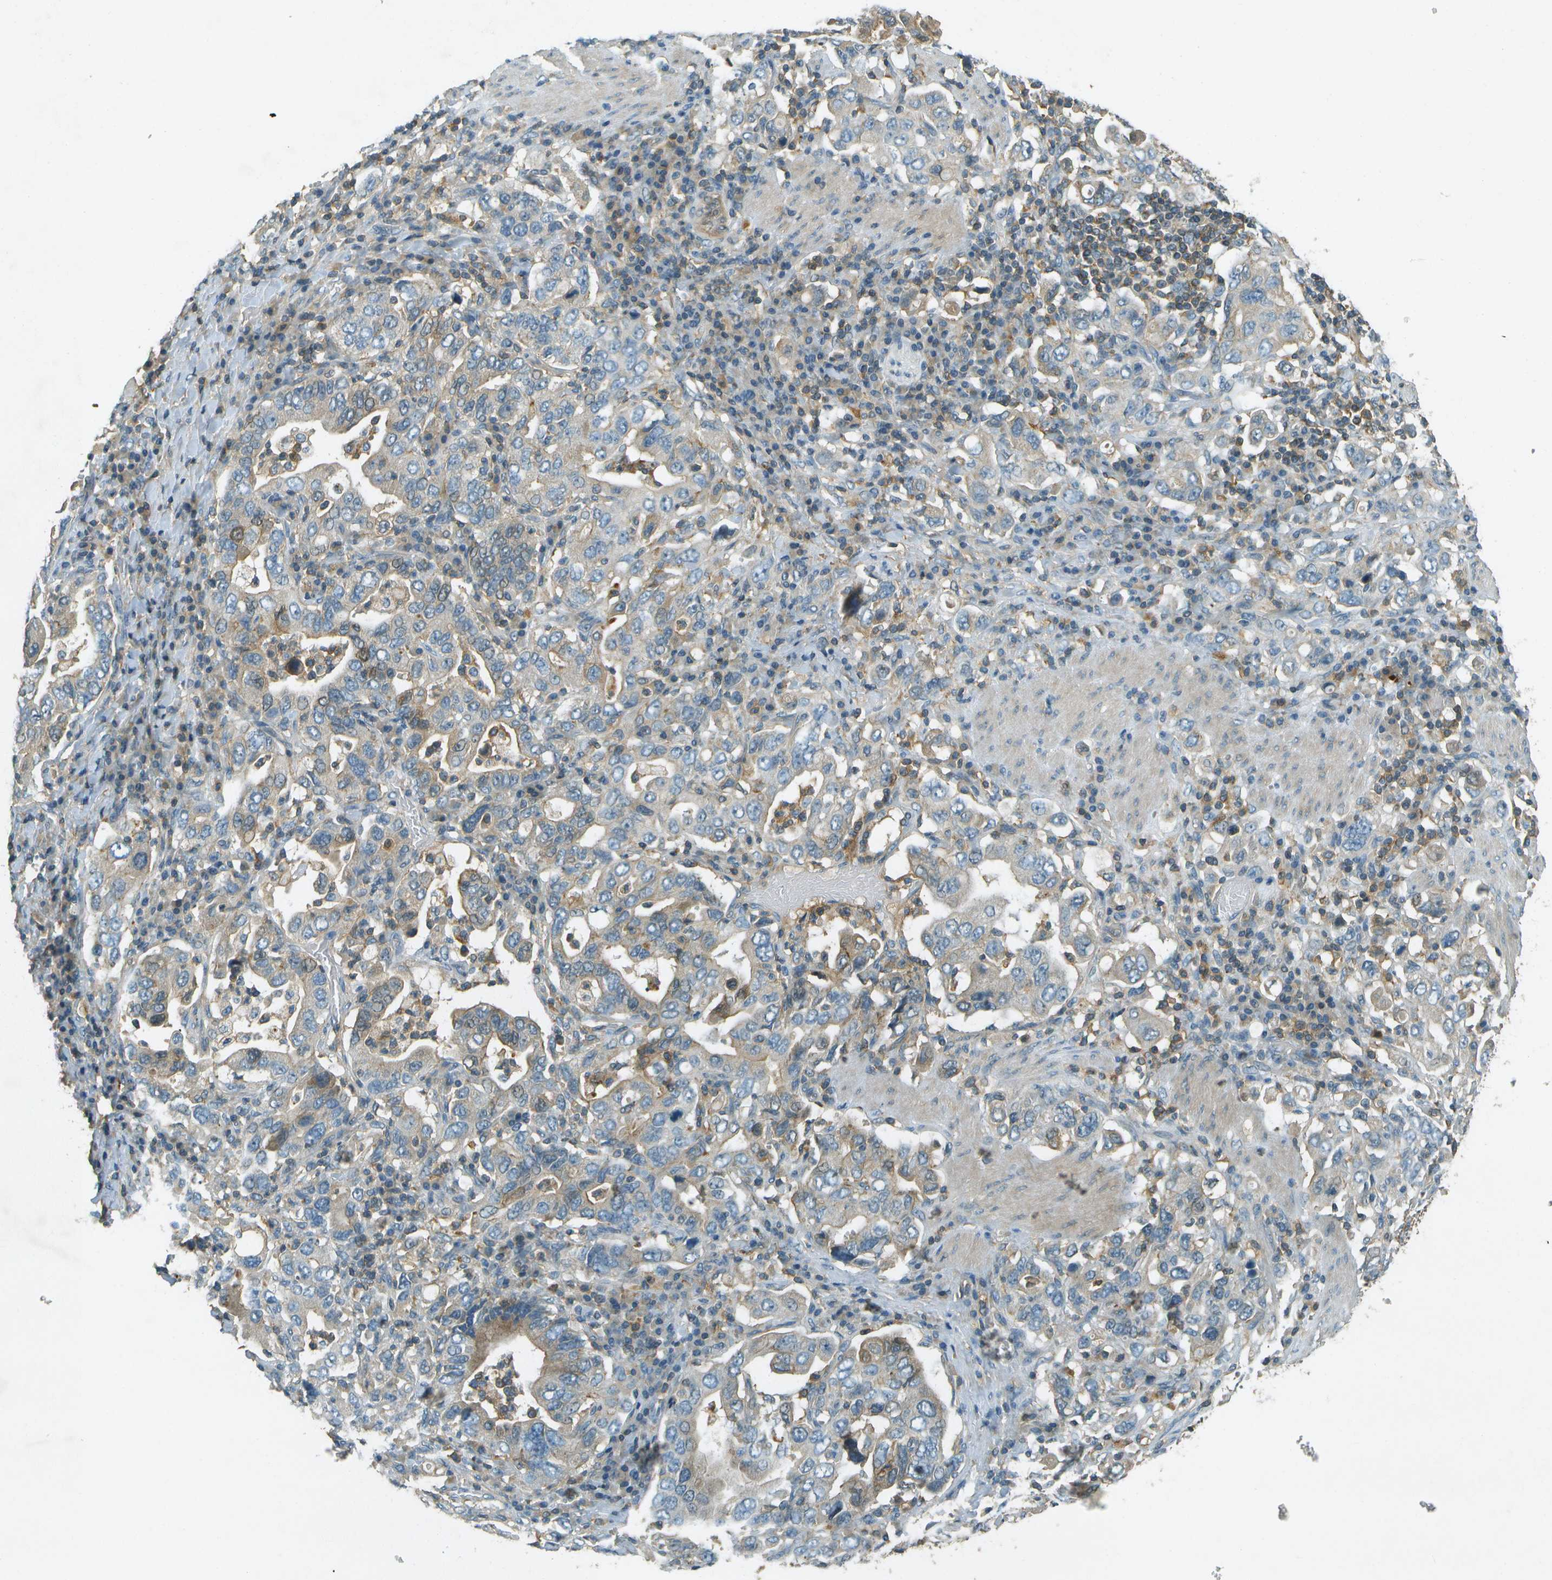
{"staining": {"intensity": "moderate", "quantity": "25%-75%", "location": "cytoplasmic/membranous"}, "tissue": "stomach cancer", "cell_type": "Tumor cells", "image_type": "cancer", "snomed": [{"axis": "morphology", "description": "Adenocarcinoma, NOS"}, {"axis": "topography", "description": "Stomach, upper"}], "caption": "Stomach cancer (adenocarcinoma) stained with DAB (3,3'-diaminobenzidine) immunohistochemistry (IHC) exhibits medium levels of moderate cytoplasmic/membranous positivity in approximately 25%-75% of tumor cells.", "gene": "NUDT4", "patient": {"sex": "male", "age": 62}}